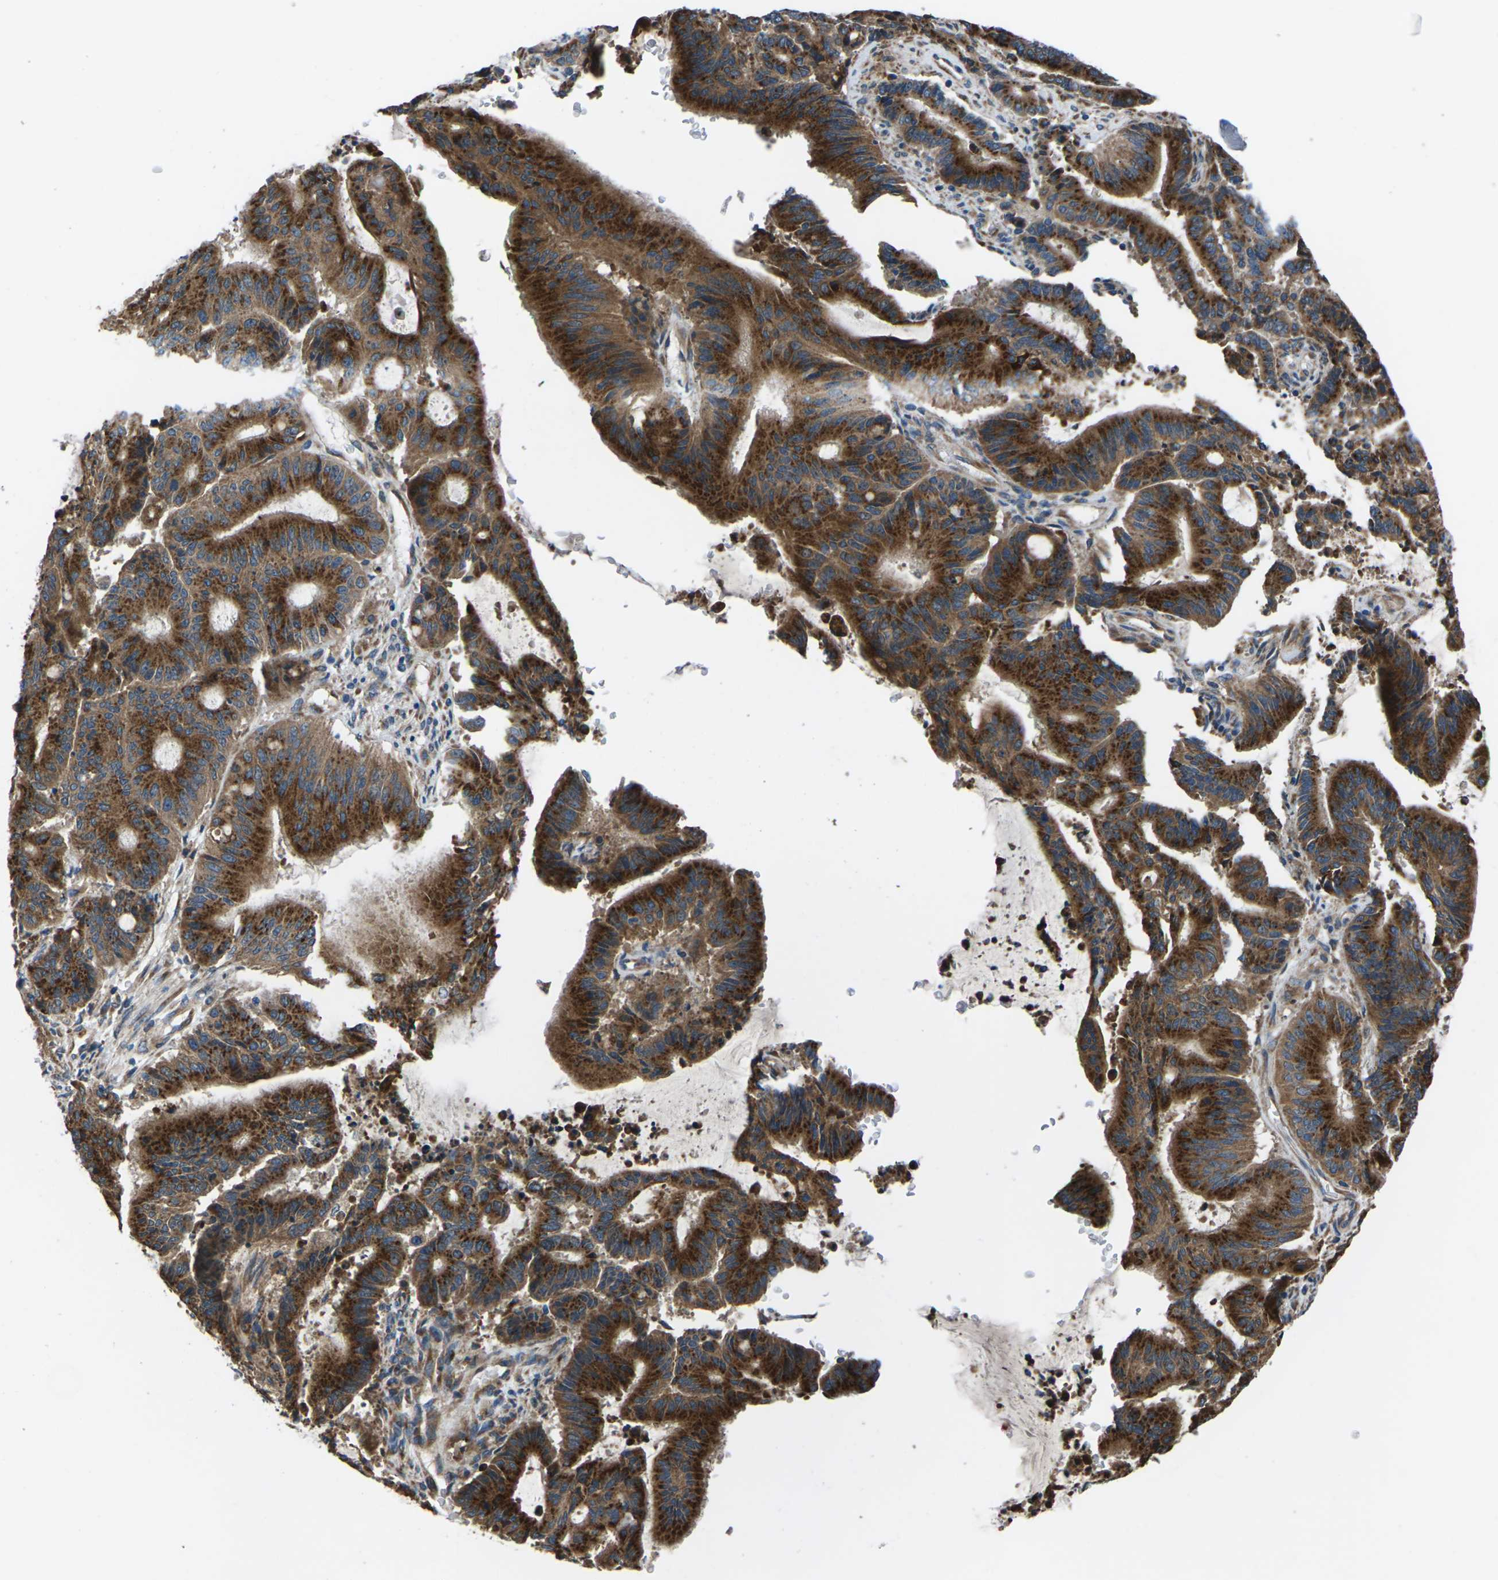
{"staining": {"intensity": "strong", "quantity": ">75%", "location": "cytoplasmic/membranous"}, "tissue": "liver cancer", "cell_type": "Tumor cells", "image_type": "cancer", "snomed": [{"axis": "morphology", "description": "Cholangiocarcinoma"}, {"axis": "topography", "description": "Liver"}], "caption": "Human cholangiocarcinoma (liver) stained for a protein (brown) demonstrates strong cytoplasmic/membranous positive positivity in approximately >75% of tumor cells.", "gene": "GABRP", "patient": {"sex": "female", "age": 73}}